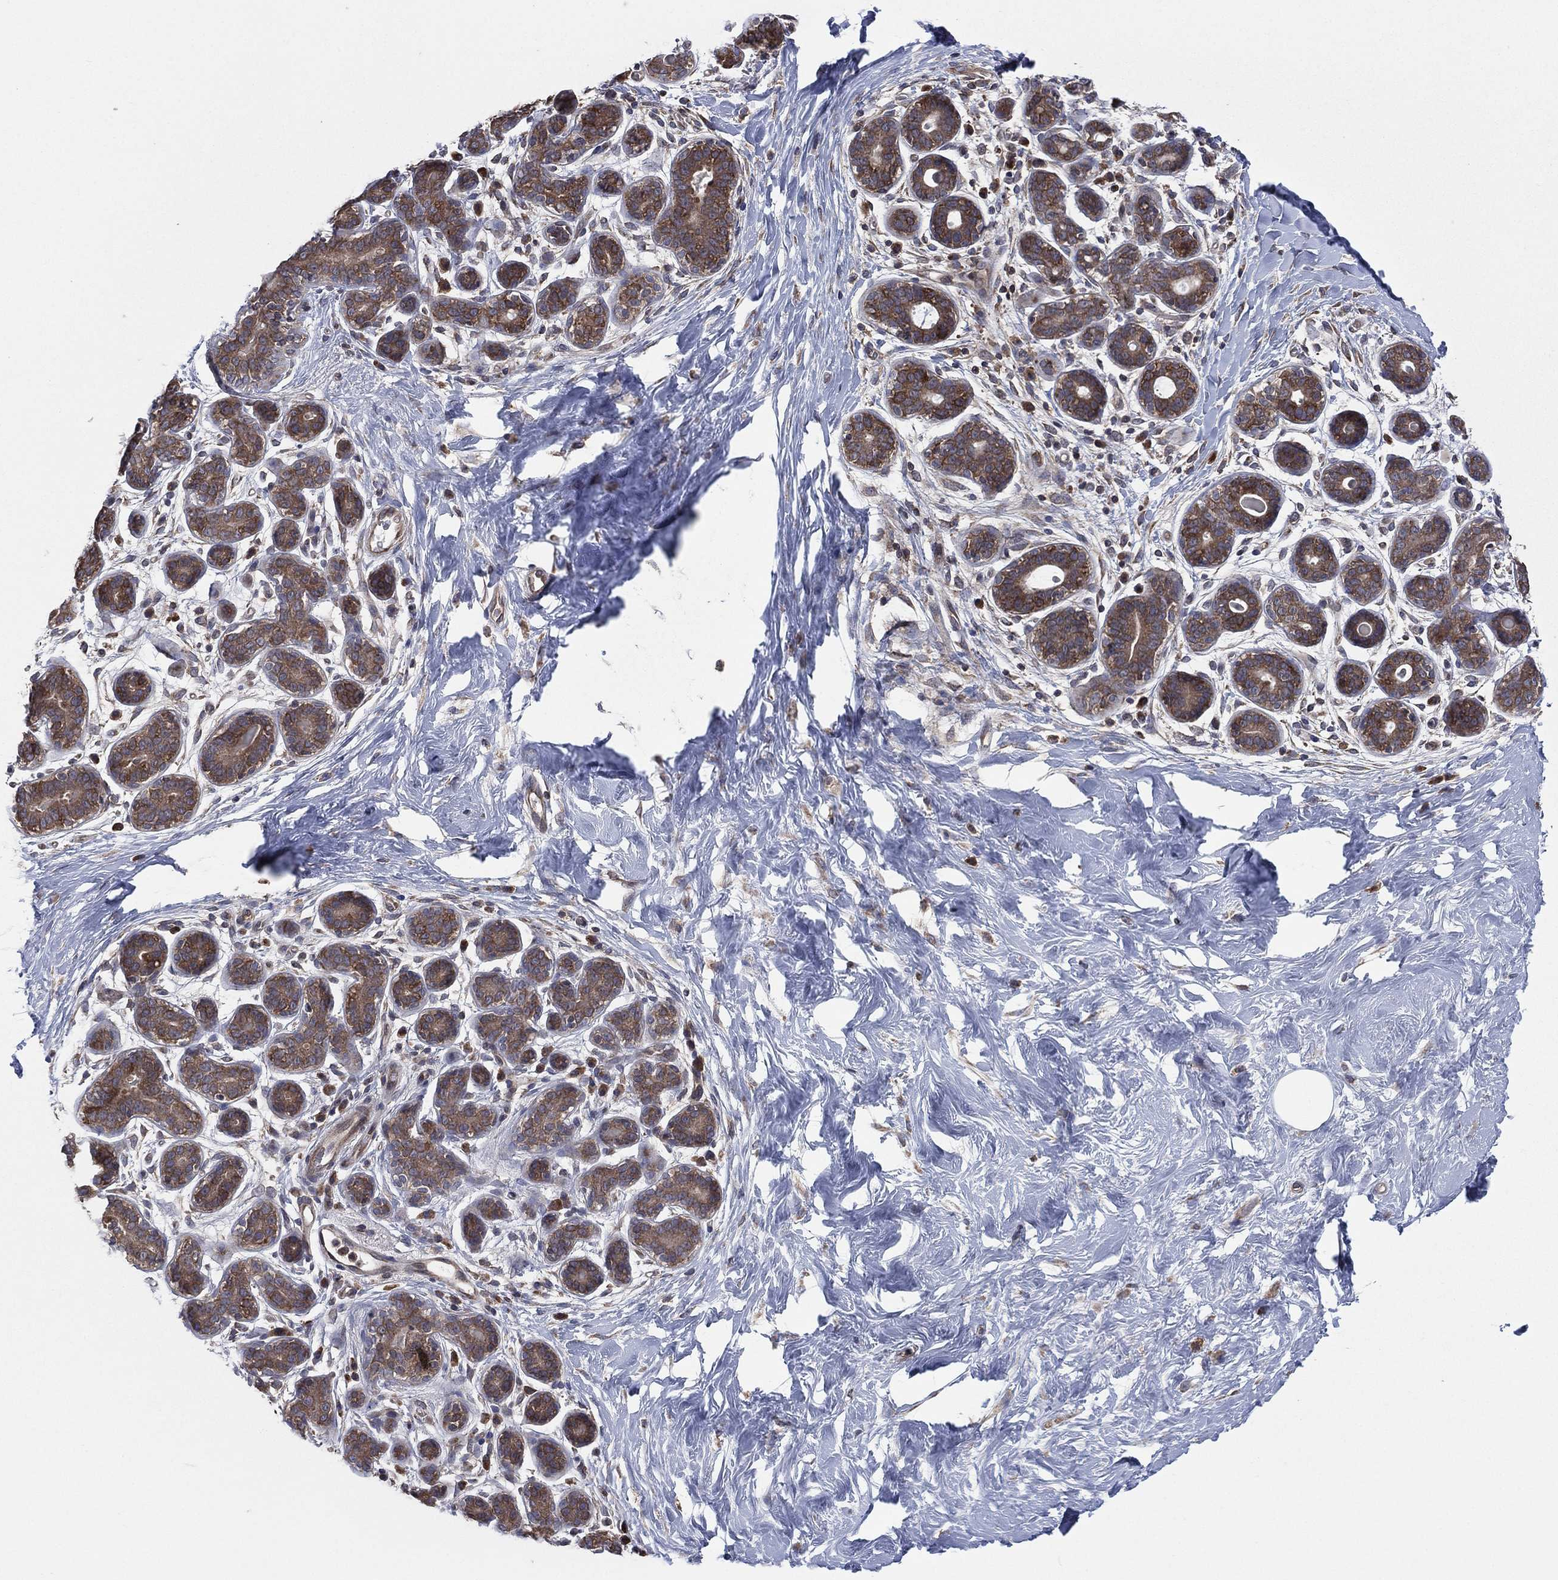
{"staining": {"intensity": "moderate", "quantity": ">75%", "location": "cytoplasmic/membranous"}, "tissue": "breast", "cell_type": "Glandular cells", "image_type": "normal", "snomed": [{"axis": "morphology", "description": "Normal tissue, NOS"}, {"axis": "topography", "description": "Breast"}], "caption": "This histopathology image exhibits IHC staining of benign human breast, with medium moderate cytoplasmic/membranous positivity in about >75% of glandular cells.", "gene": "C2orf76", "patient": {"sex": "female", "age": 43}}